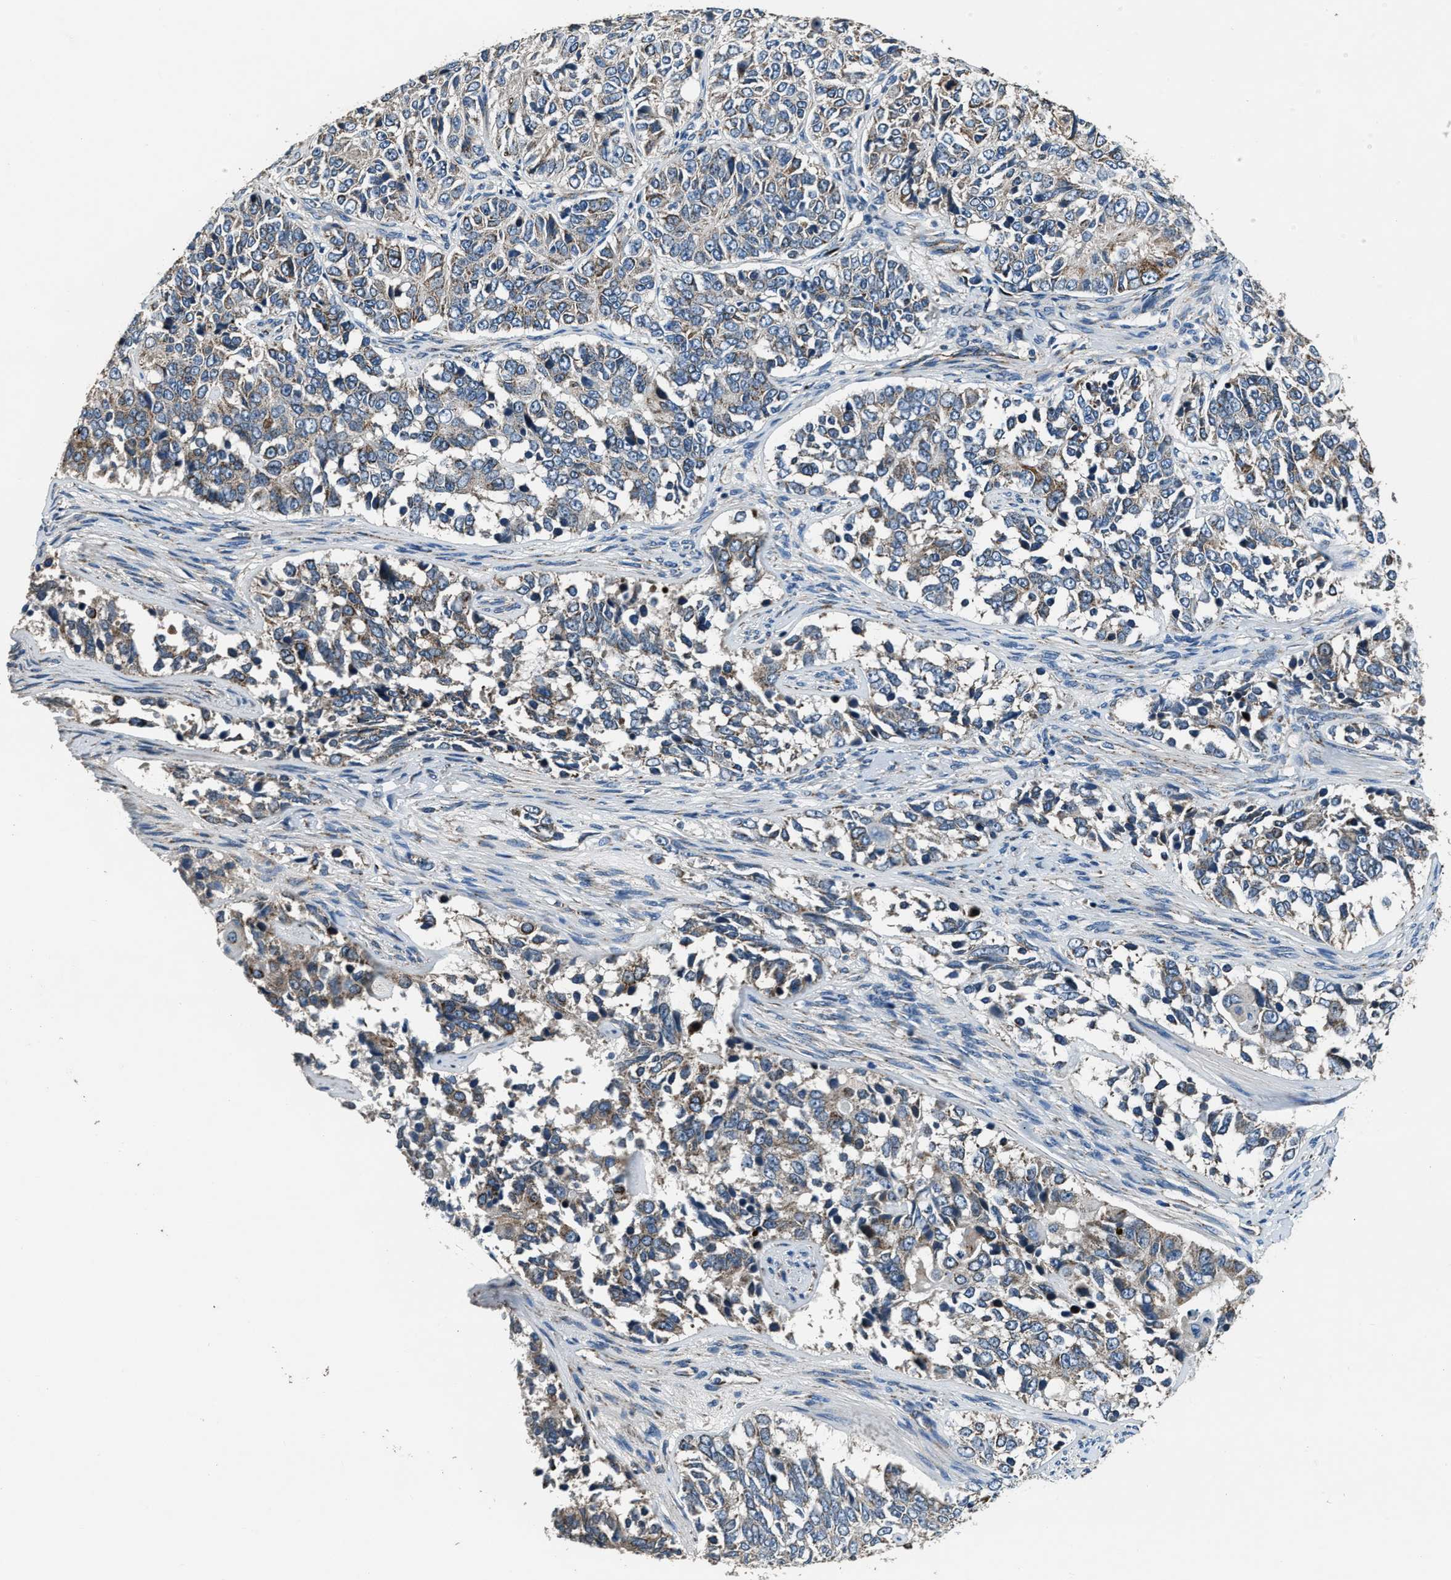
{"staining": {"intensity": "moderate", "quantity": "<25%", "location": "cytoplasmic/membranous"}, "tissue": "ovarian cancer", "cell_type": "Tumor cells", "image_type": "cancer", "snomed": [{"axis": "morphology", "description": "Carcinoma, endometroid"}, {"axis": "topography", "description": "Ovary"}], "caption": "Approximately <25% of tumor cells in human endometroid carcinoma (ovarian) display moderate cytoplasmic/membranous protein positivity as visualized by brown immunohistochemical staining.", "gene": "OGDH", "patient": {"sex": "female", "age": 51}}